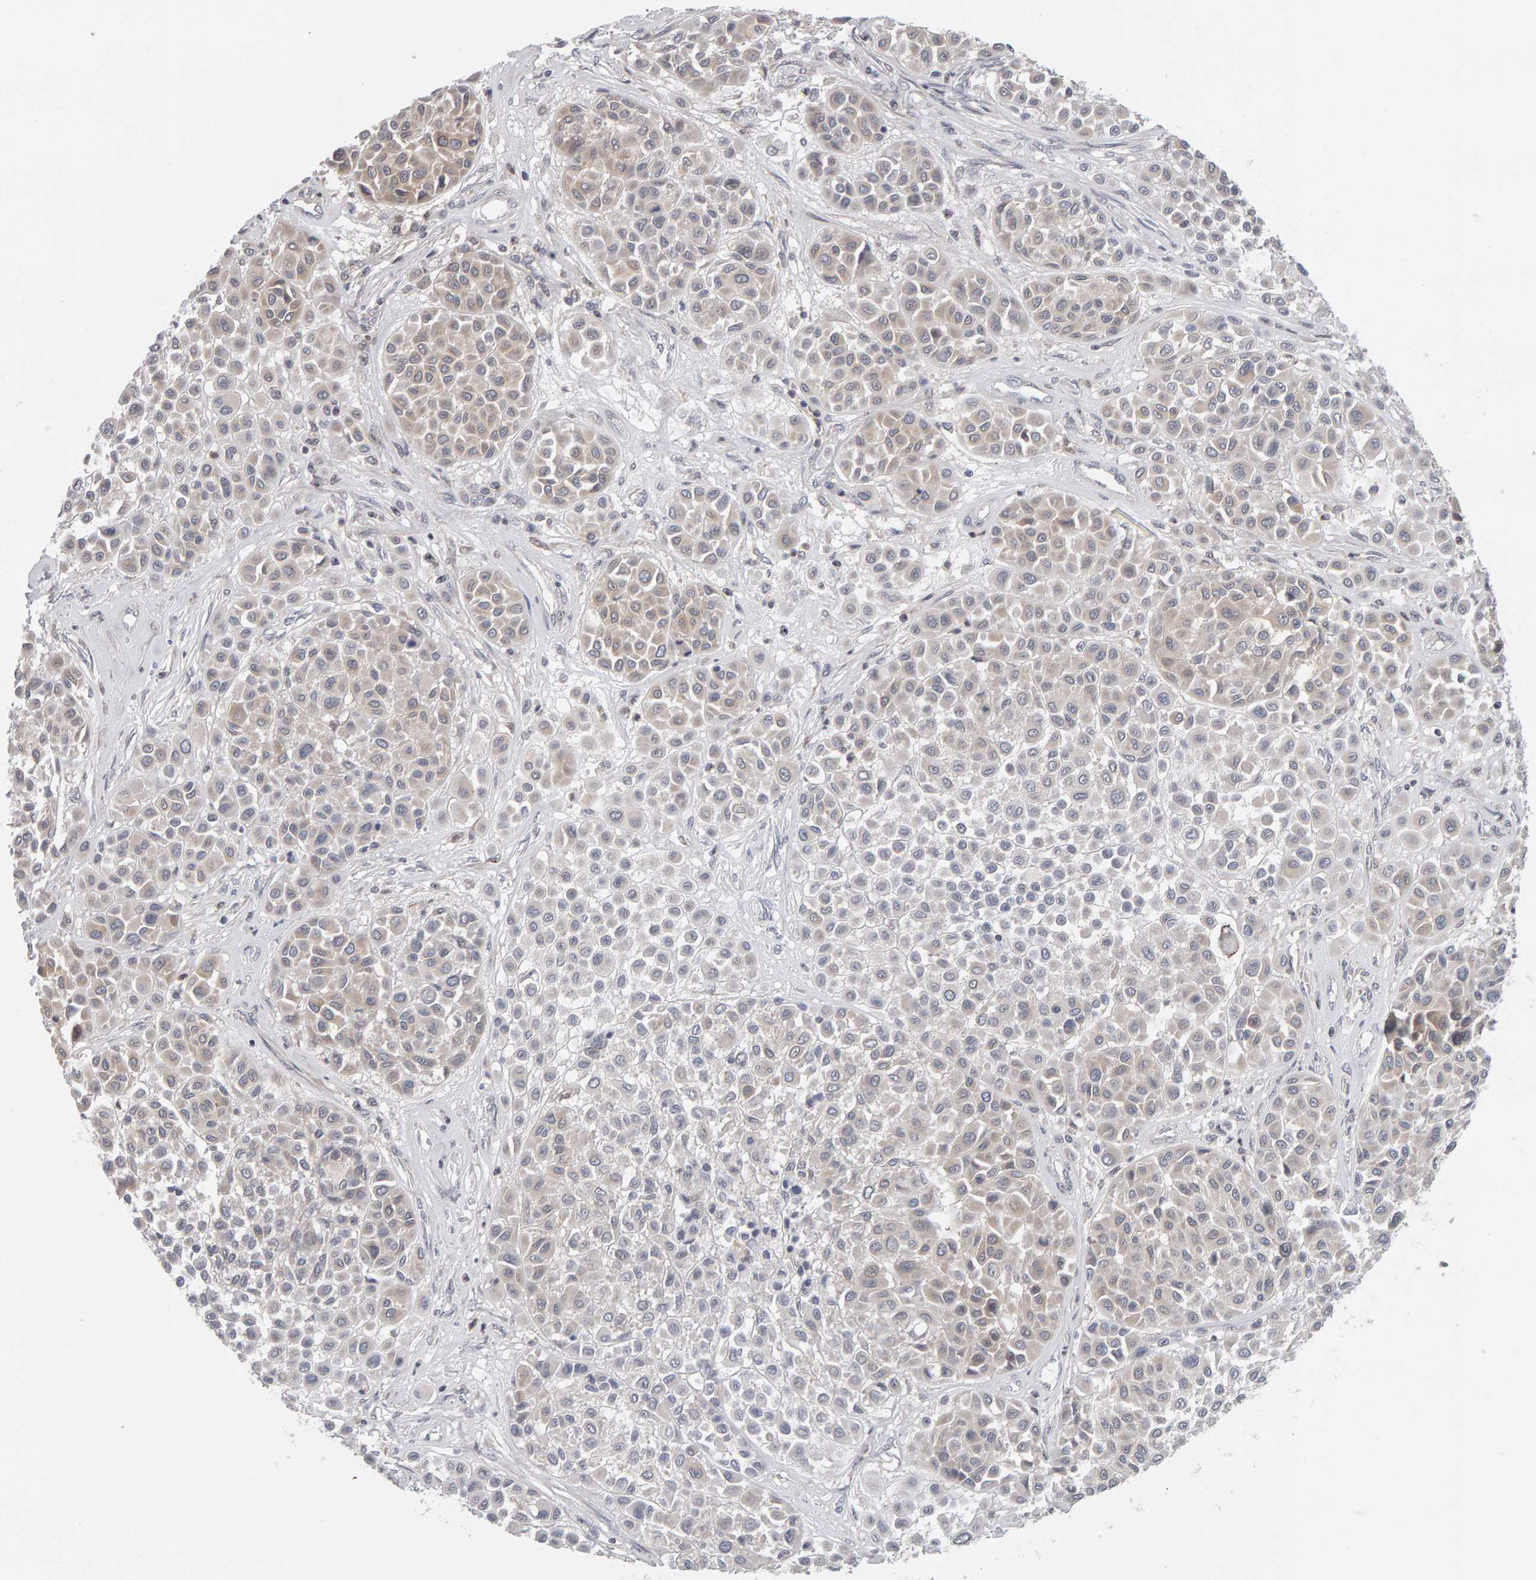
{"staining": {"intensity": "weak", "quantity": "<25%", "location": "cytoplasmic/membranous"}, "tissue": "melanoma", "cell_type": "Tumor cells", "image_type": "cancer", "snomed": [{"axis": "morphology", "description": "Malignant melanoma, Metastatic site"}, {"axis": "topography", "description": "Soft tissue"}], "caption": "IHC of melanoma reveals no staining in tumor cells.", "gene": "MSRA", "patient": {"sex": "male", "age": 41}}